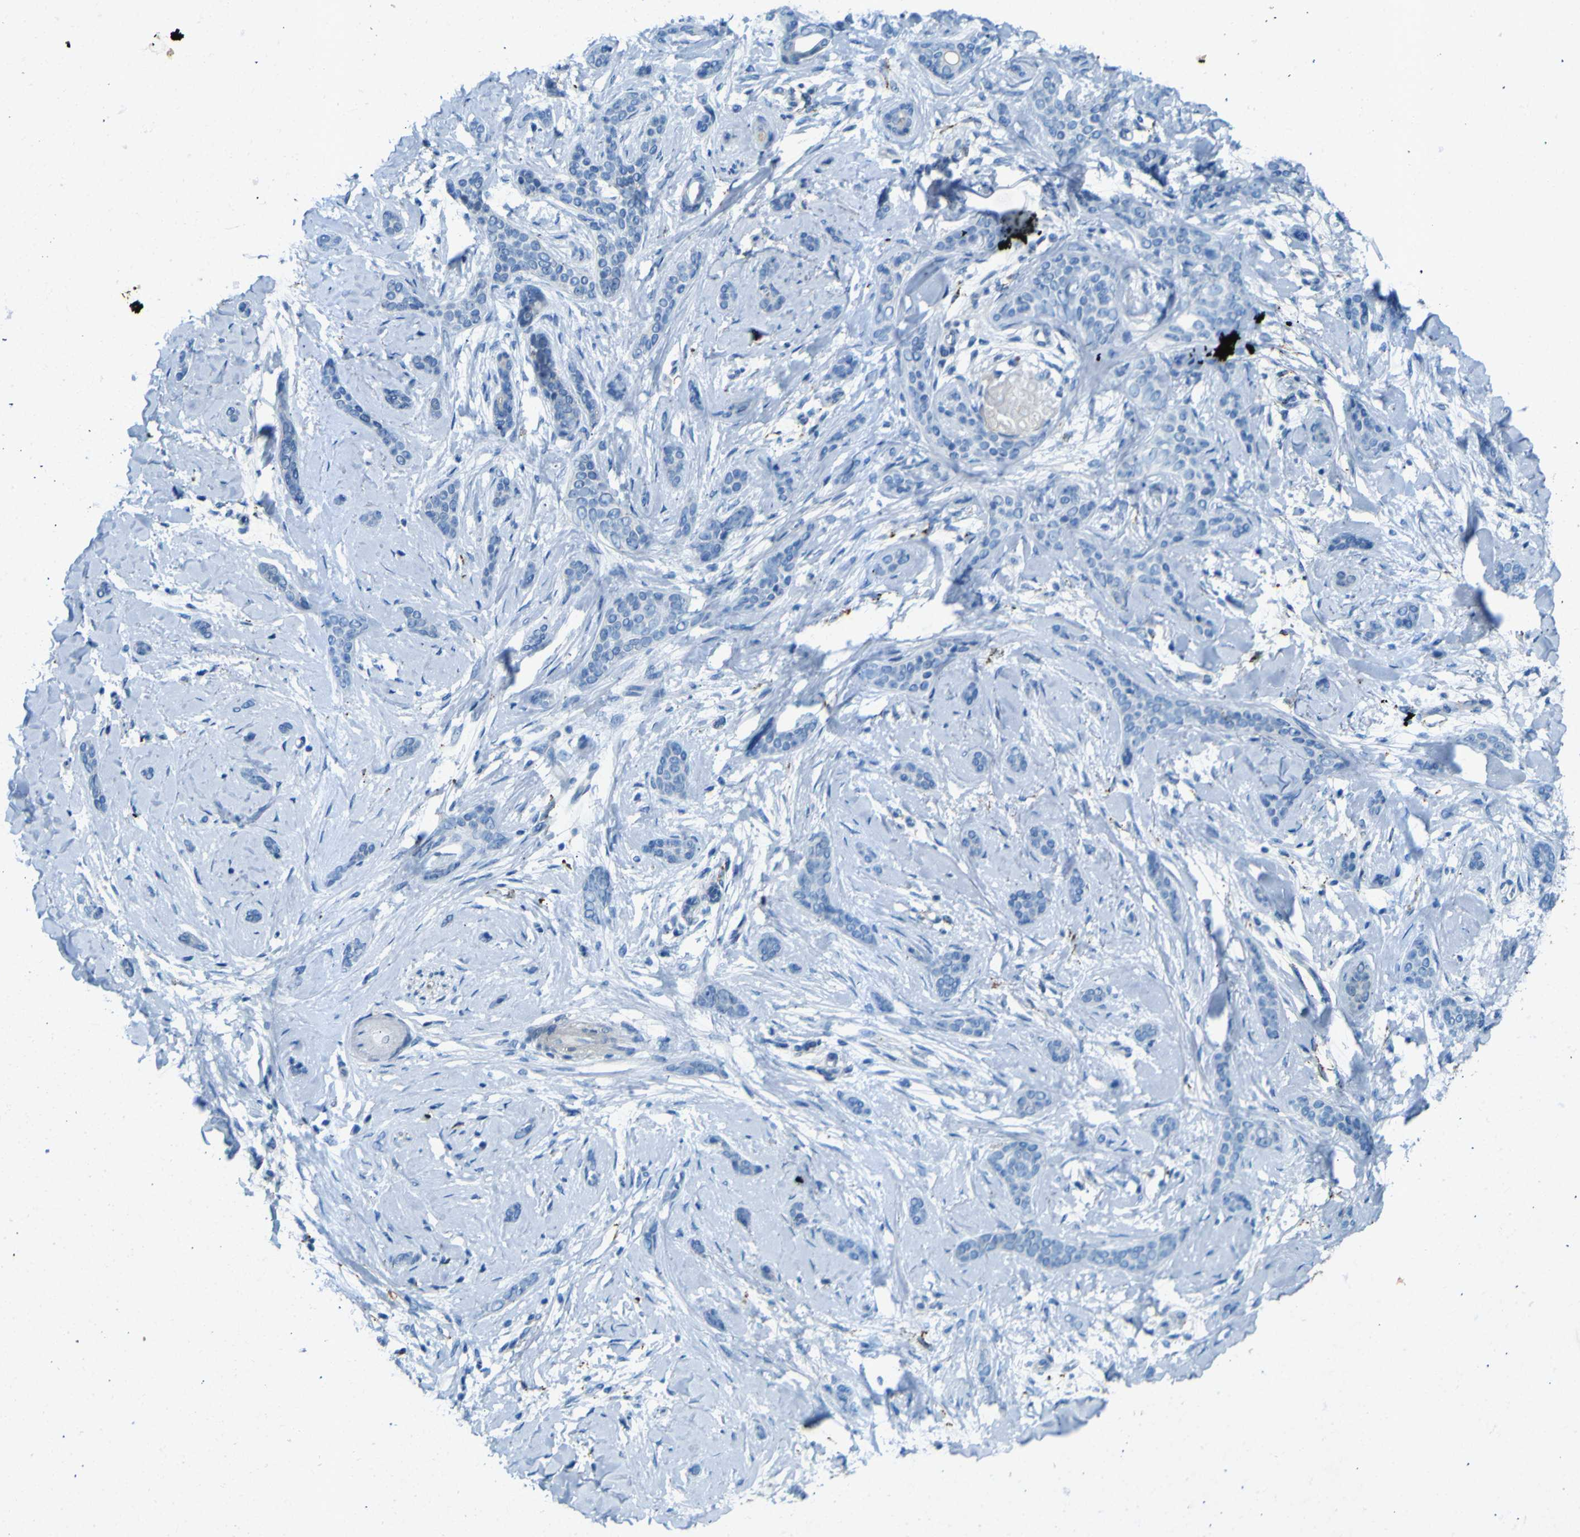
{"staining": {"intensity": "negative", "quantity": "none", "location": "none"}, "tissue": "skin cancer", "cell_type": "Tumor cells", "image_type": "cancer", "snomed": [{"axis": "morphology", "description": "Basal cell carcinoma"}, {"axis": "morphology", "description": "Adnexal tumor, benign"}, {"axis": "topography", "description": "Skin"}], "caption": "Immunohistochemistry of skin benign adnexal tumor shows no staining in tumor cells.", "gene": "PDE9A", "patient": {"sex": "female", "age": 42}}